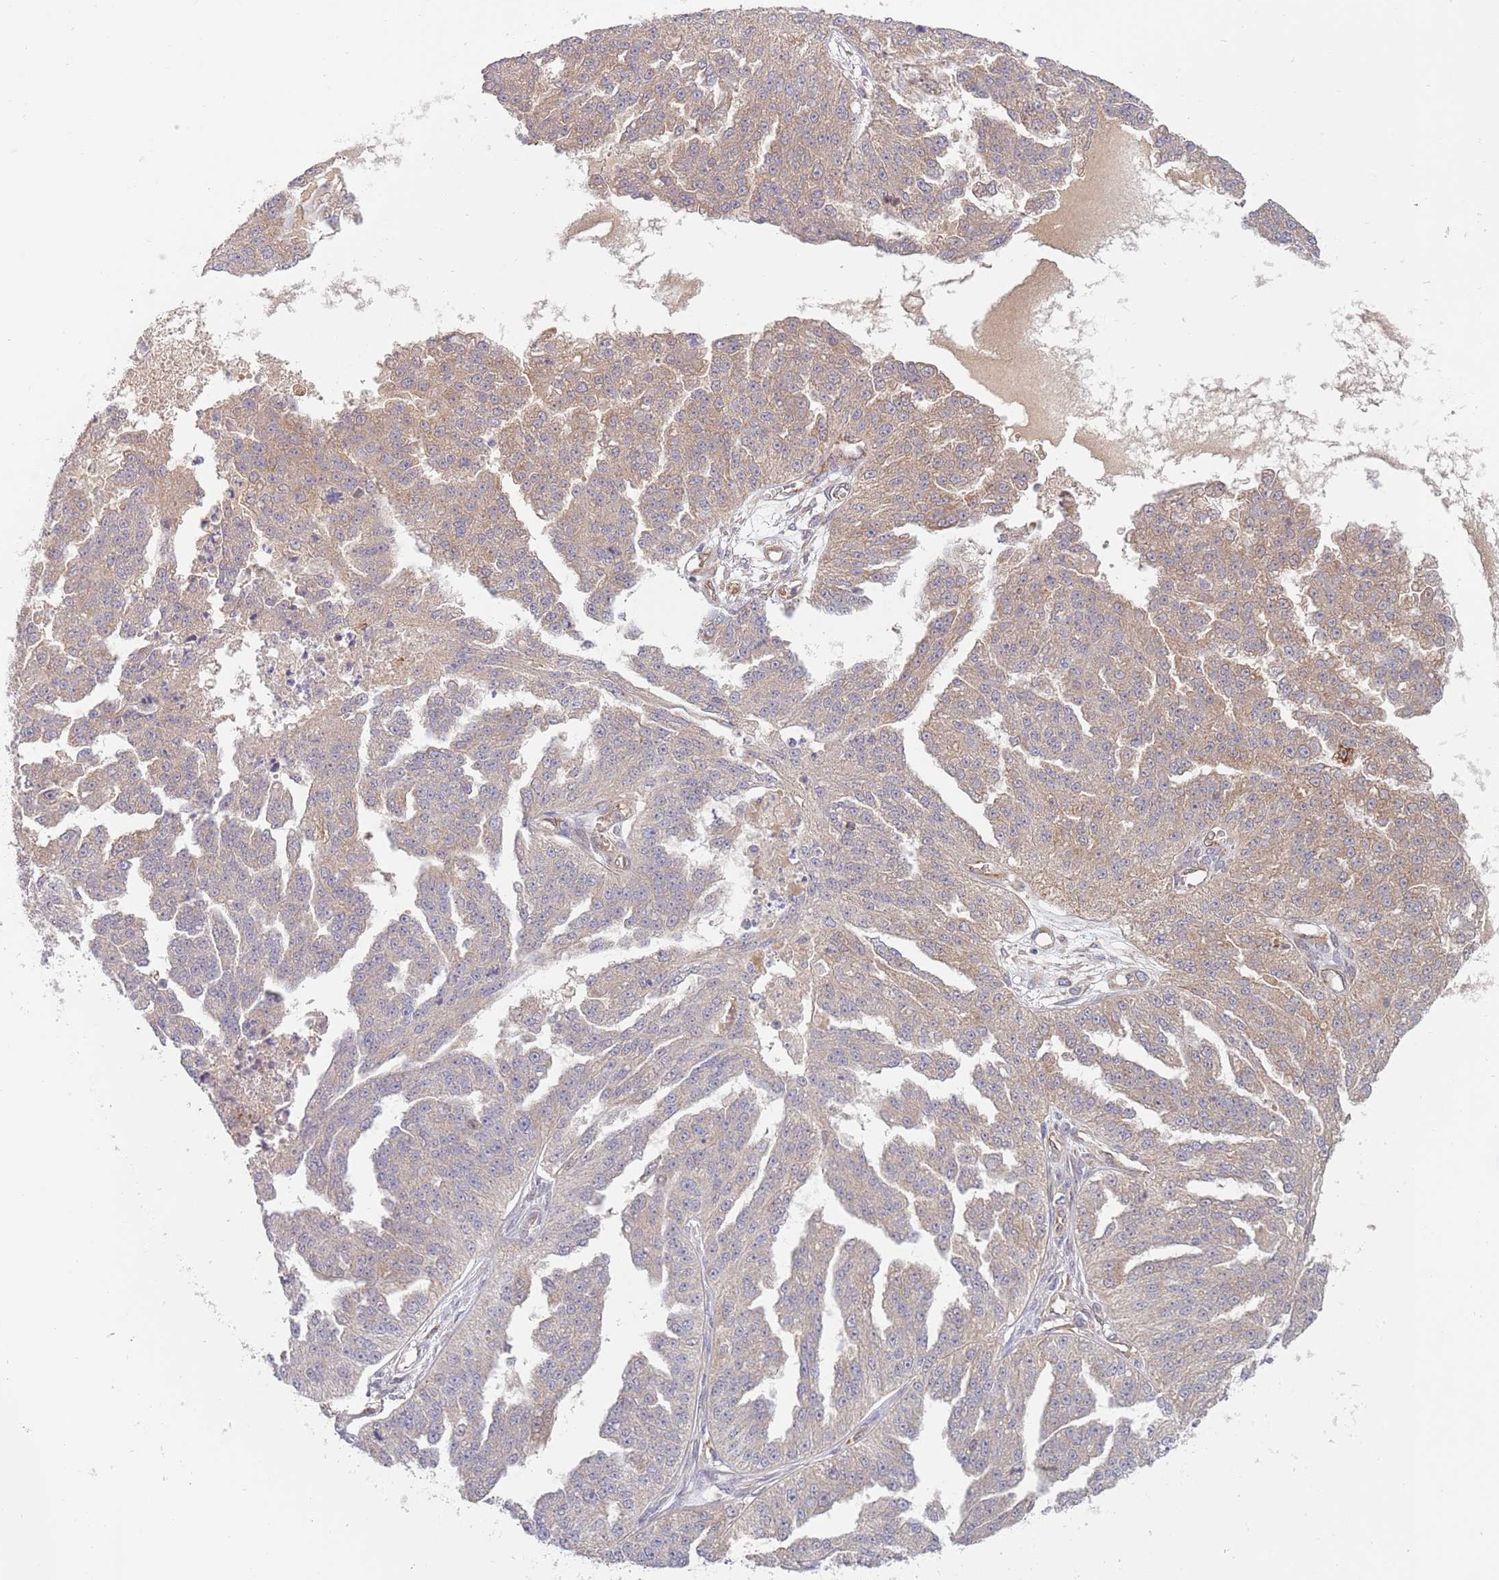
{"staining": {"intensity": "moderate", "quantity": "25%-75%", "location": "cytoplasmic/membranous"}, "tissue": "ovarian cancer", "cell_type": "Tumor cells", "image_type": "cancer", "snomed": [{"axis": "morphology", "description": "Cystadenocarcinoma, serous, NOS"}, {"axis": "topography", "description": "Ovary"}], "caption": "Ovarian serous cystadenocarcinoma was stained to show a protein in brown. There is medium levels of moderate cytoplasmic/membranous staining in approximately 25%-75% of tumor cells.", "gene": "GUK1", "patient": {"sex": "female", "age": 58}}